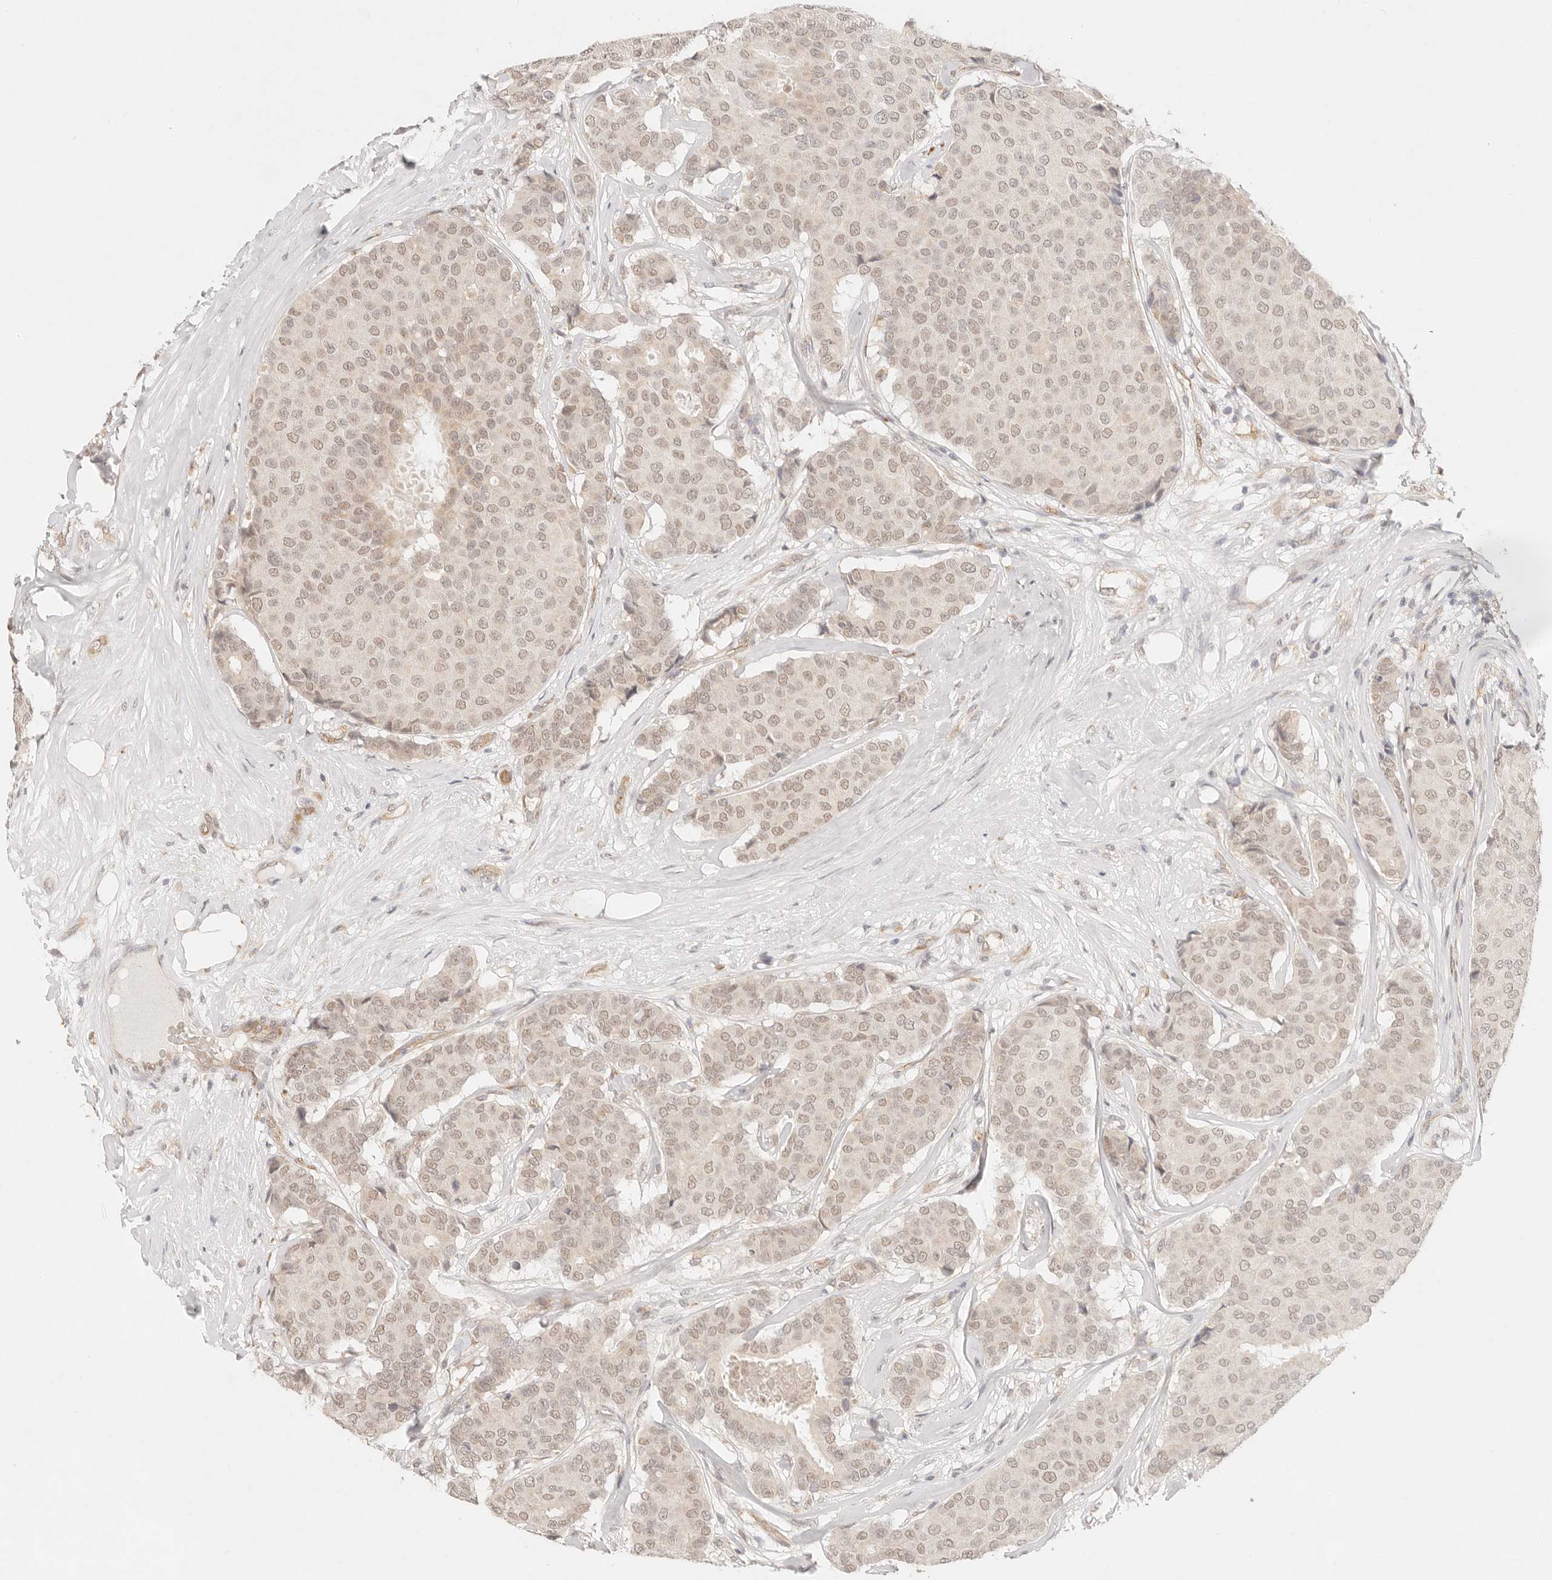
{"staining": {"intensity": "weak", "quantity": "25%-75%", "location": "nuclear"}, "tissue": "breast cancer", "cell_type": "Tumor cells", "image_type": "cancer", "snomed": [{"axis": "morphology", "description": "Duct carcinoma"}, {"axis": "topography", "description": "Breast"}], "caption": "A photomicrograph of human breast cancer (intraductal carcinoma) stained for a protein shows weak nuclear brown staining in tumor cells.", "gene": "GPR156", "patient": {"sex": "female", "age": 75}}